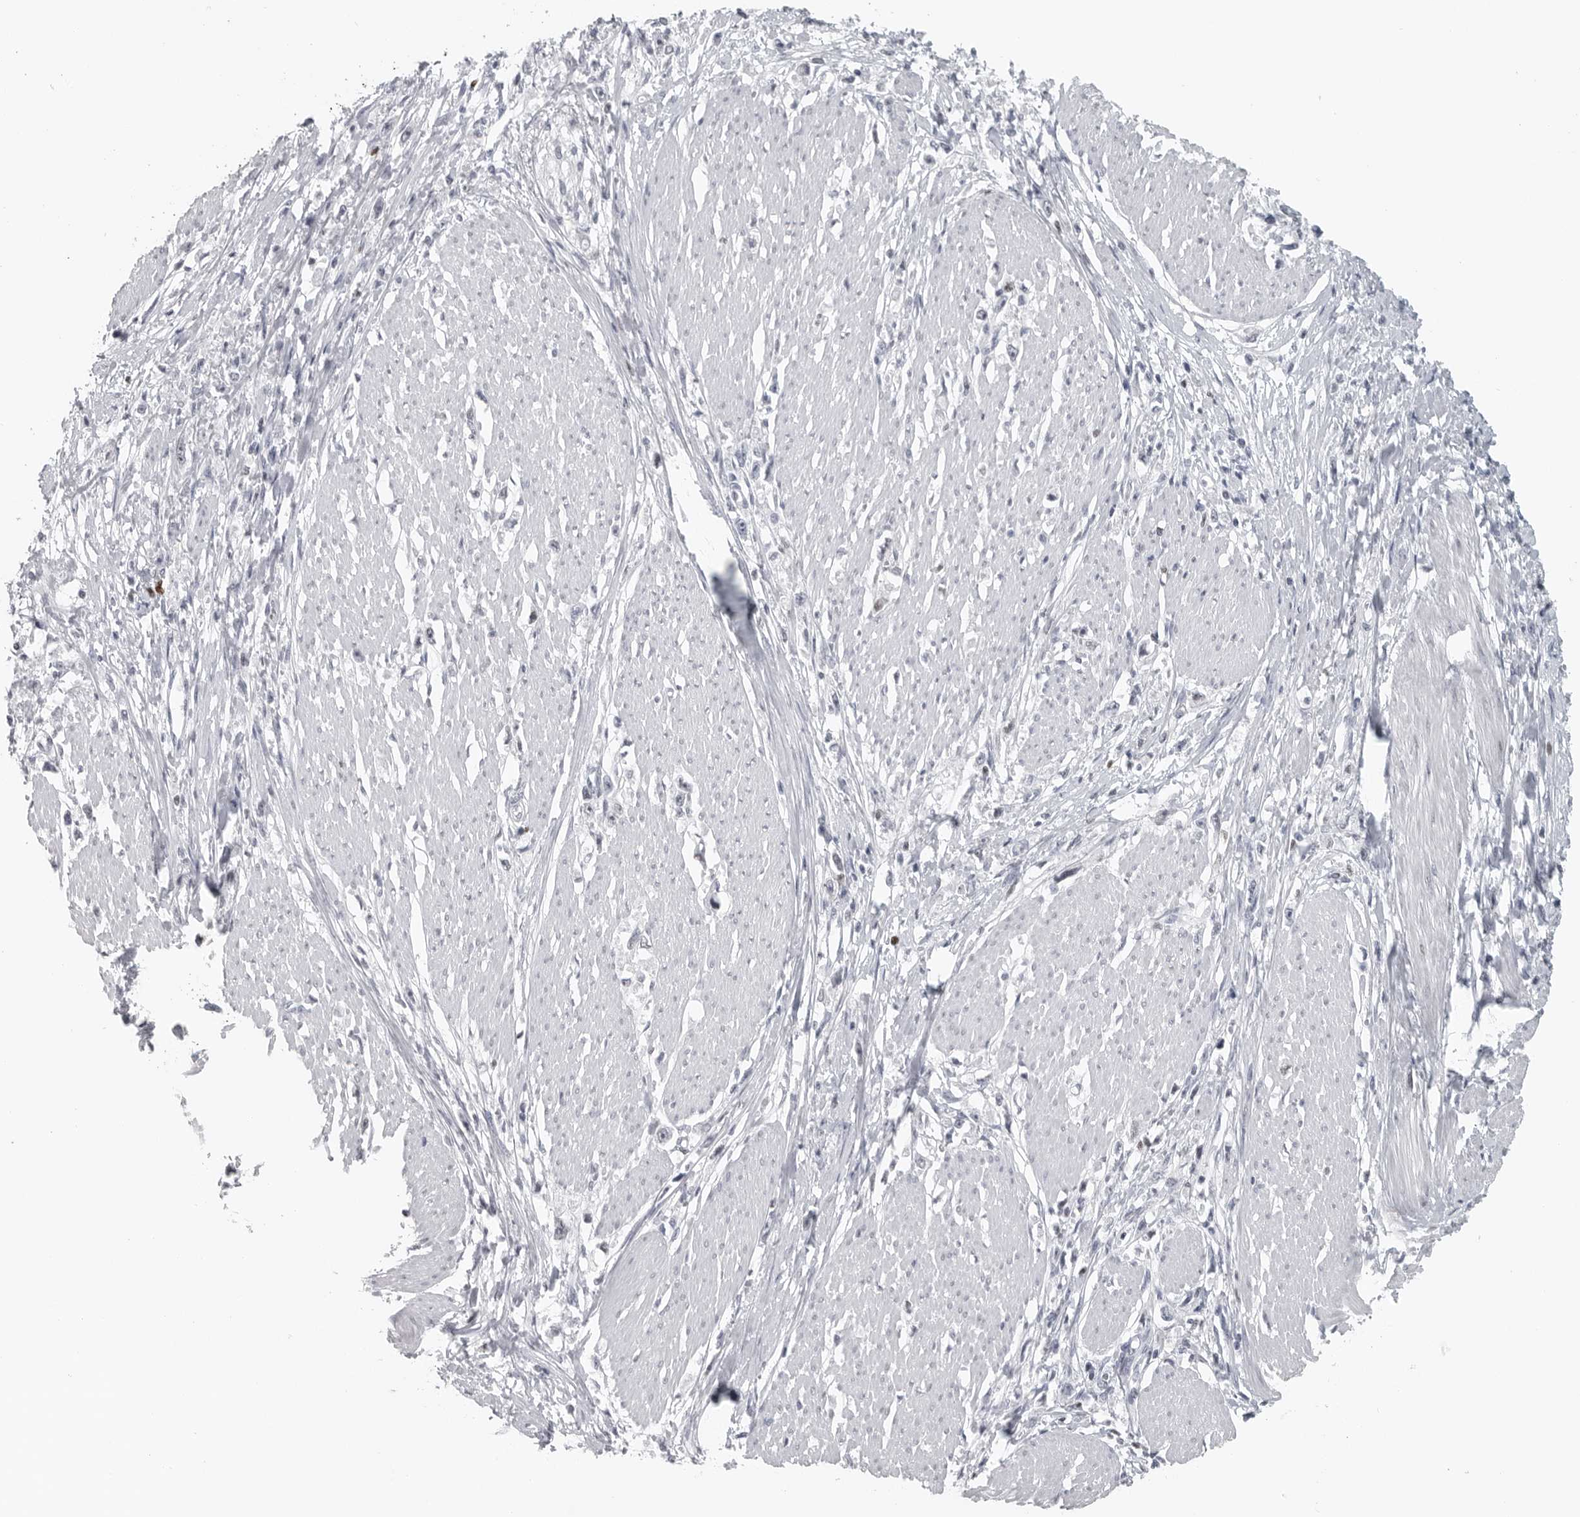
{"staining": {"intensity": "negative", "quantity": "none", "location": "none"}, "tissue": "stomach cancer", "cell_type": "Tumor cells", "image_type": "cancer", "snomed": [{"axis": "morphology", "description": "Adenocarcinoma, NOS"}, {"axis": "topography", "description": "Stomach"}], "caption": "Stomach cancer (adenocarcinoma) was stained to show a protein in brown. There is no significant expression in tumor cells.", "gene": "SATB2", "patient": {"sex": "female", "age": 59}}